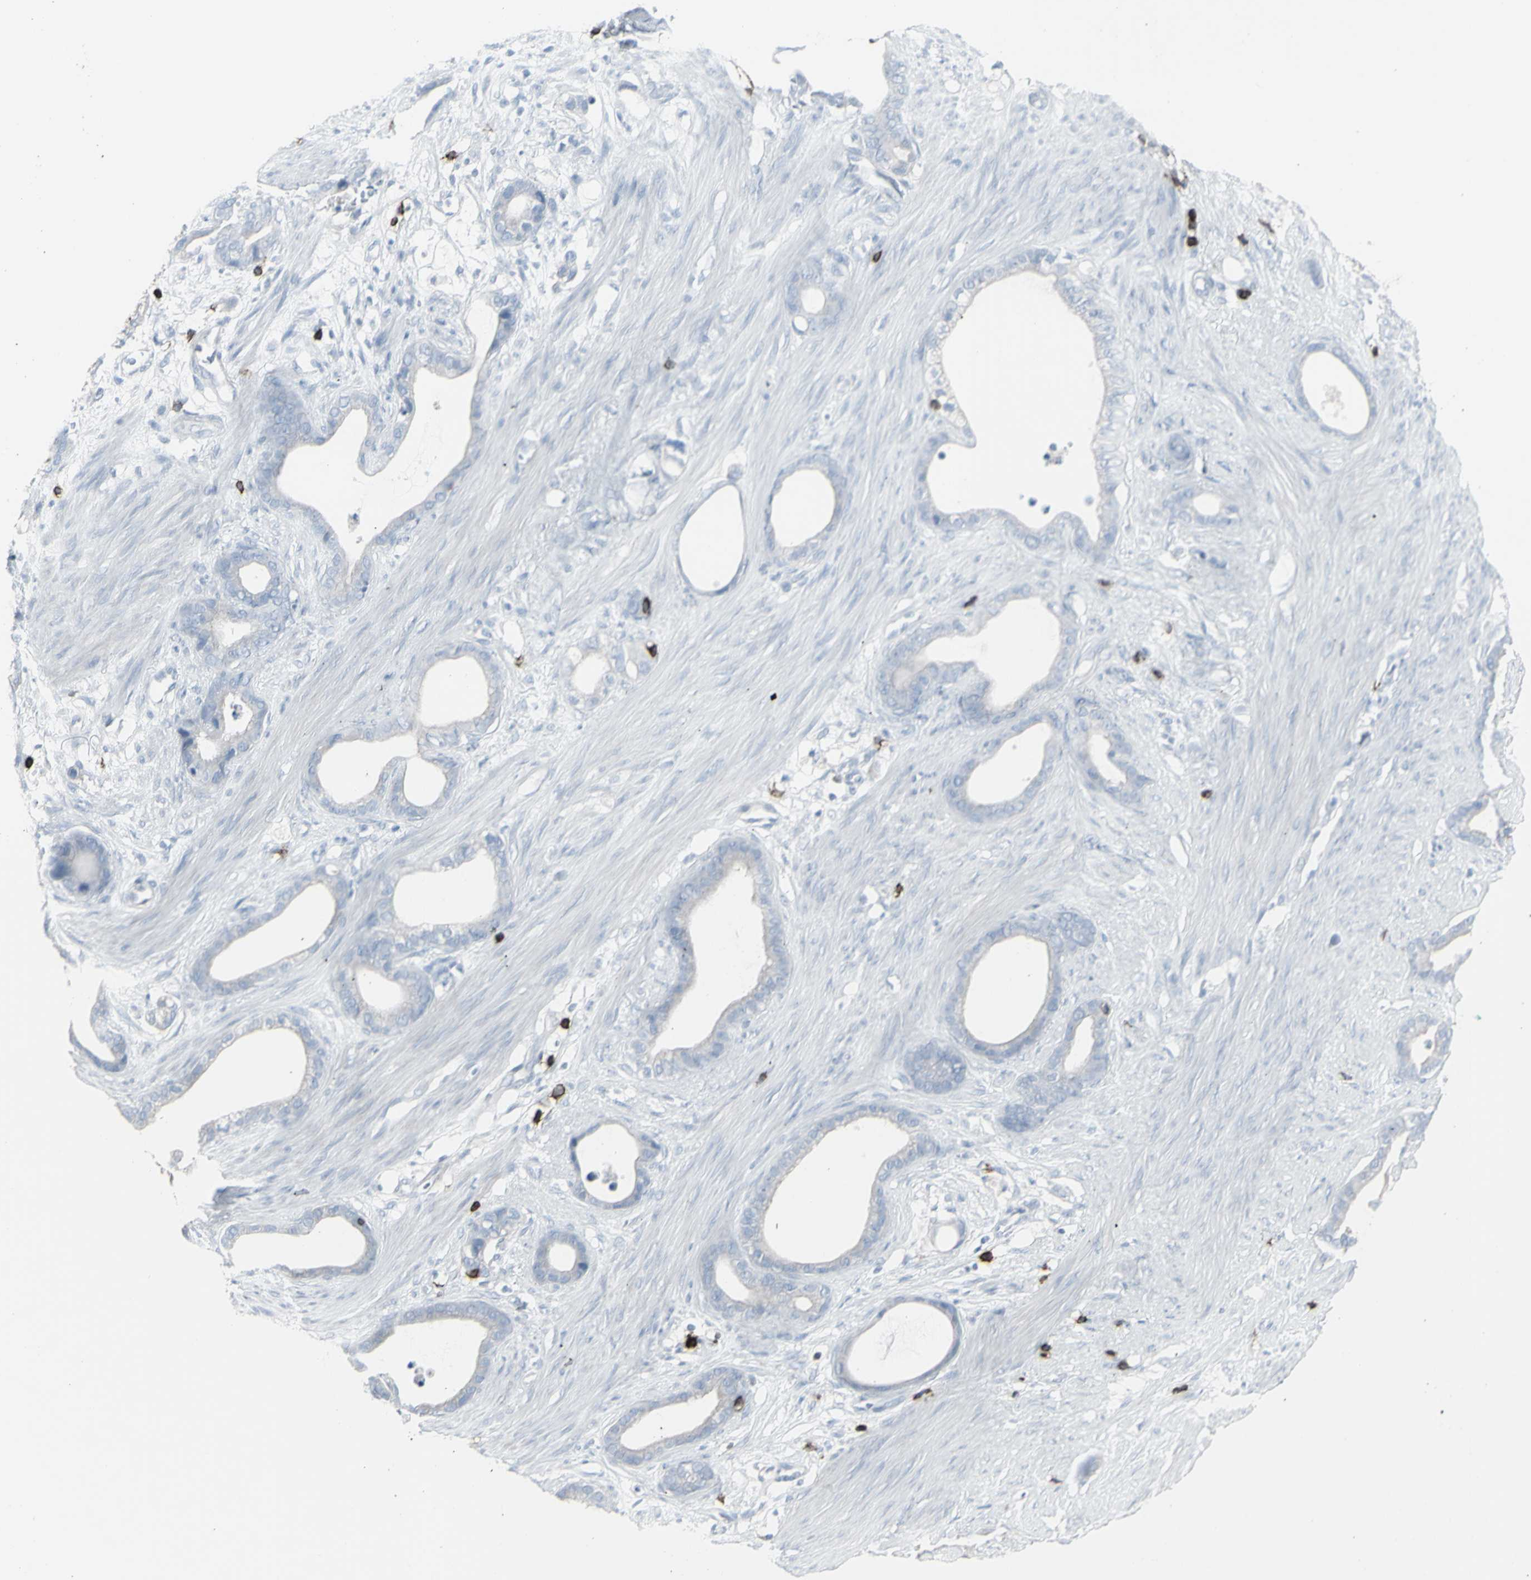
{"staining": {"intensity": "negative", "quantity": "none", "location": "none"}, "tissue": "stomach cancer", "cell_type": "Tumor cells", "image_type": "cancer", "snomed": [{"axis": "morphology", "description": "Adenocarcinoma, NOS"}, {"axis": "topography", "description": "Stomach"}], "caption": "Image shows no protein staining in tumor cells of stomach adenocarcinoma tissue.", "gene": "CD247", "patient": {"sex": "female", "age": 75}}